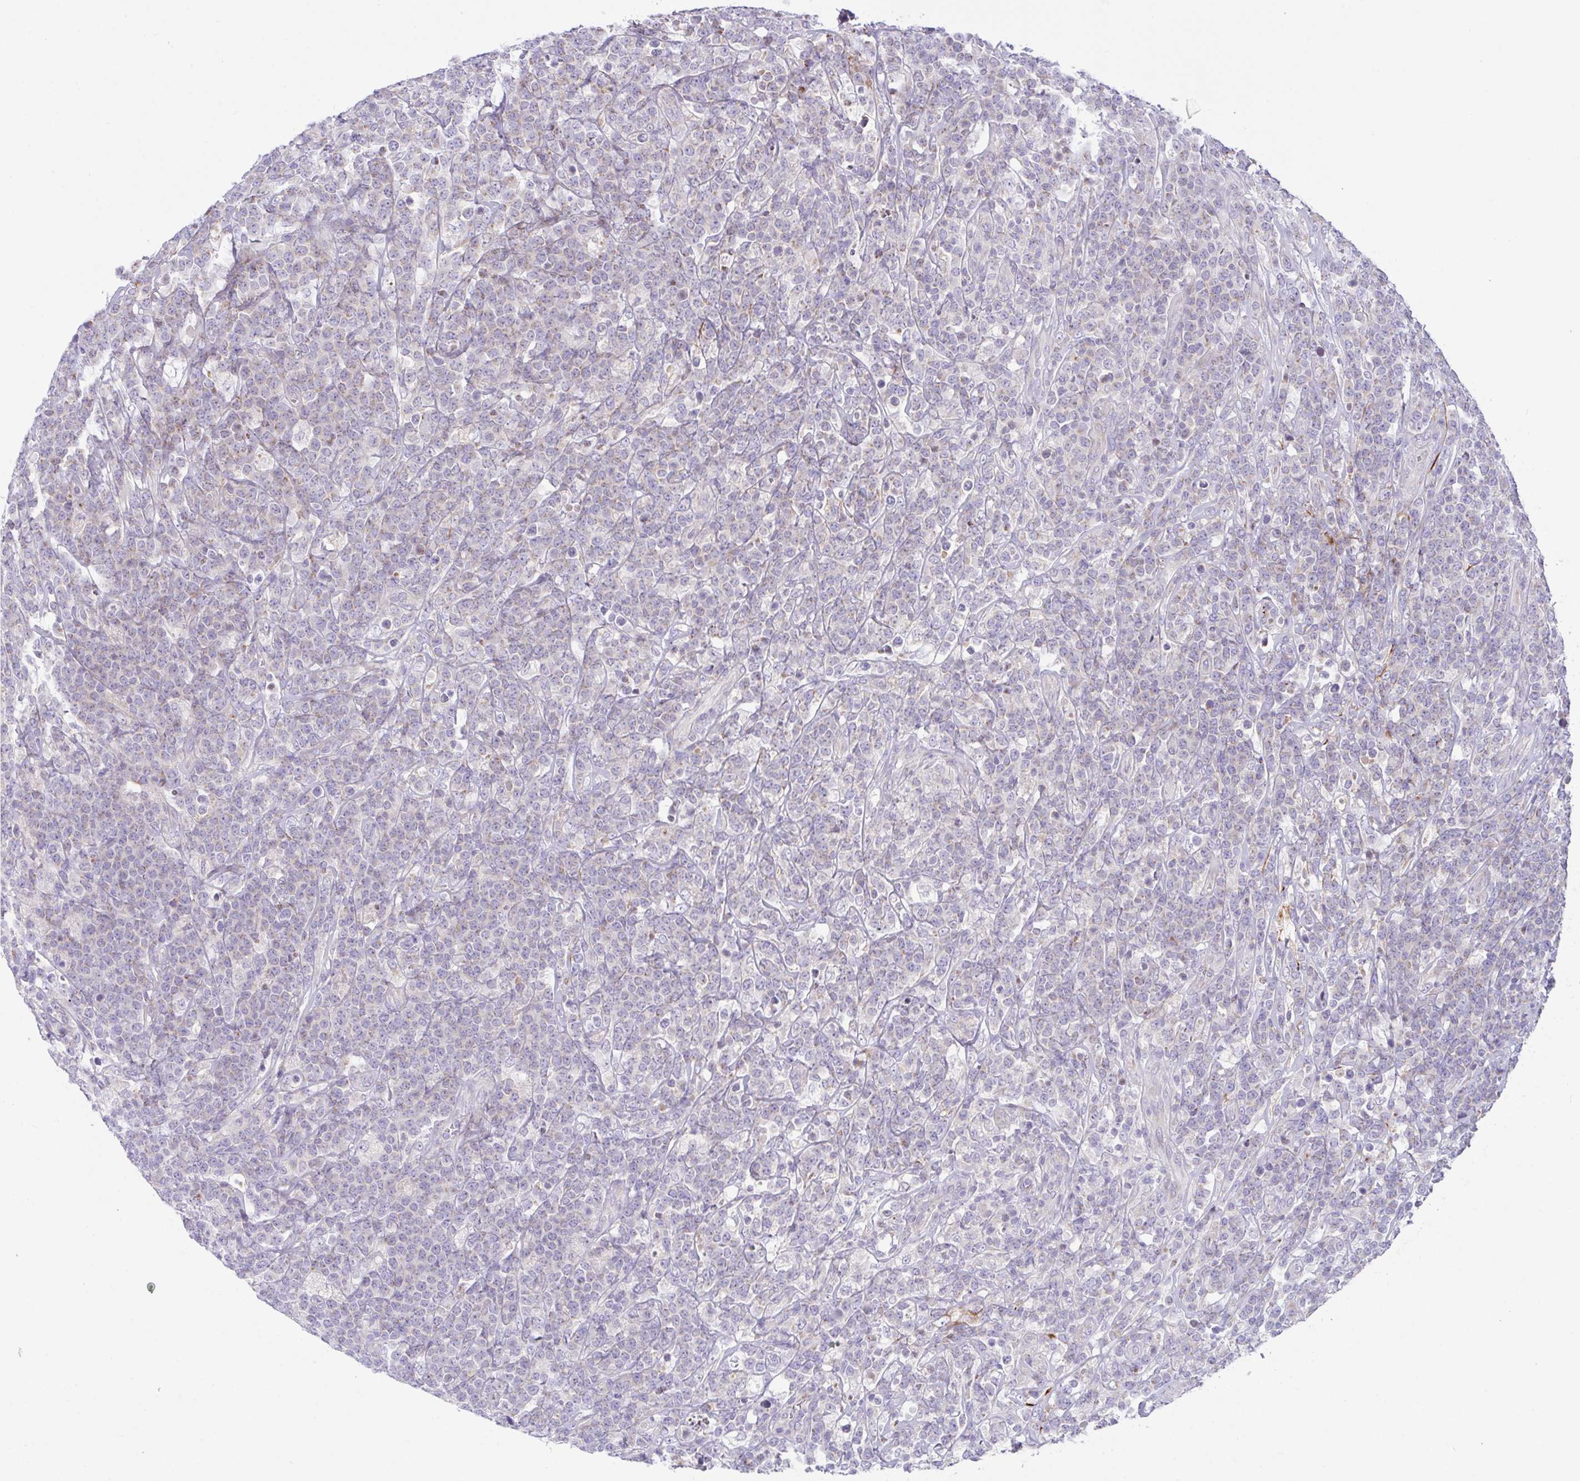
{"staining": {"intensity": "weak", "quantity": "<25%", "location": "cytoplasmic/membranous"}, "tissue": "lymphoma", "cell_type": "Tumor cells", "image_type": "cancer", "snomed": [{"axis": "morphology", "description": "Malignant lymphoma, non-Hodgkin's type, High grade"}, {"axis": "topography", "description": "Small intestine"}], "caption": "This histopathology image is of malignant lymphoma, non-Hodgkin's type (high-grade) stained with immunohistochemistry (IHC) to label a protein in brown with the nuclei are counter-stained blue. There is no staining in tumor cells. Brightfield microscopy of IHC stained with DAB (brown) and hematoxylin (blue), captured at high magnification.", "gene": "CHDH", "patient": {"sex": "male", "age": 8}}